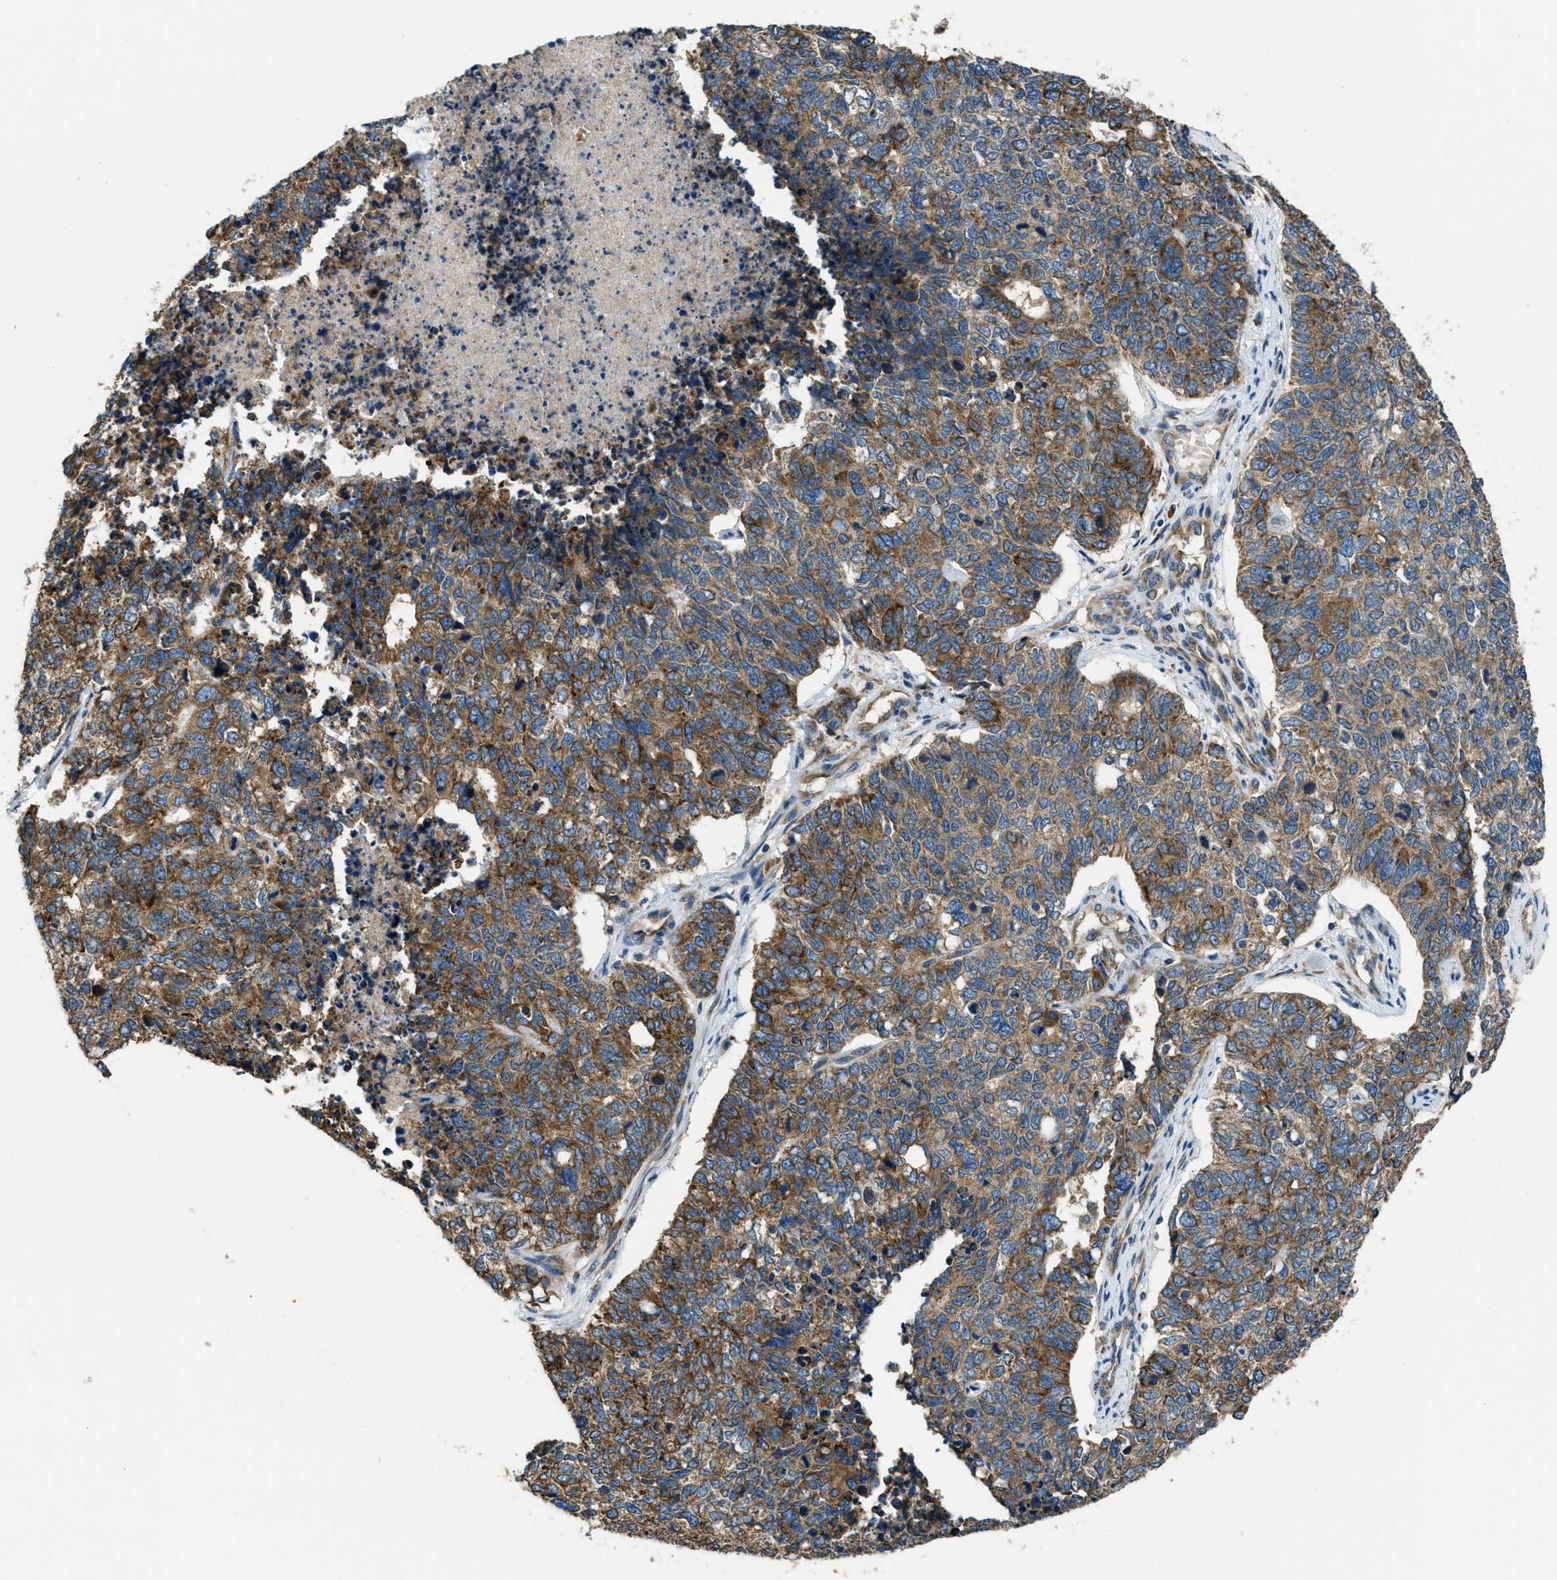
{"staining": {"intensity": "moderate", "quantity": ">75%", "location": "cytoplasmic/membranous"}, "tissue": "cervical cancer", "cell_type": "Tumor cells", "image_type": "cancer", "snomed": [{"axis": "morphology", "description": "Squamous cell carcinoma, NOS"}, {"axis": "topography", "description": "Cervix"}], "caption": "Squamous cell carcinoma (cervical) tissue demonstrates moderate cytoplasmic/membranous positivity in approximately >75% of tumor cells", "gene": "GIMAP8", "patient": {"sex": "female", "age": 63}}